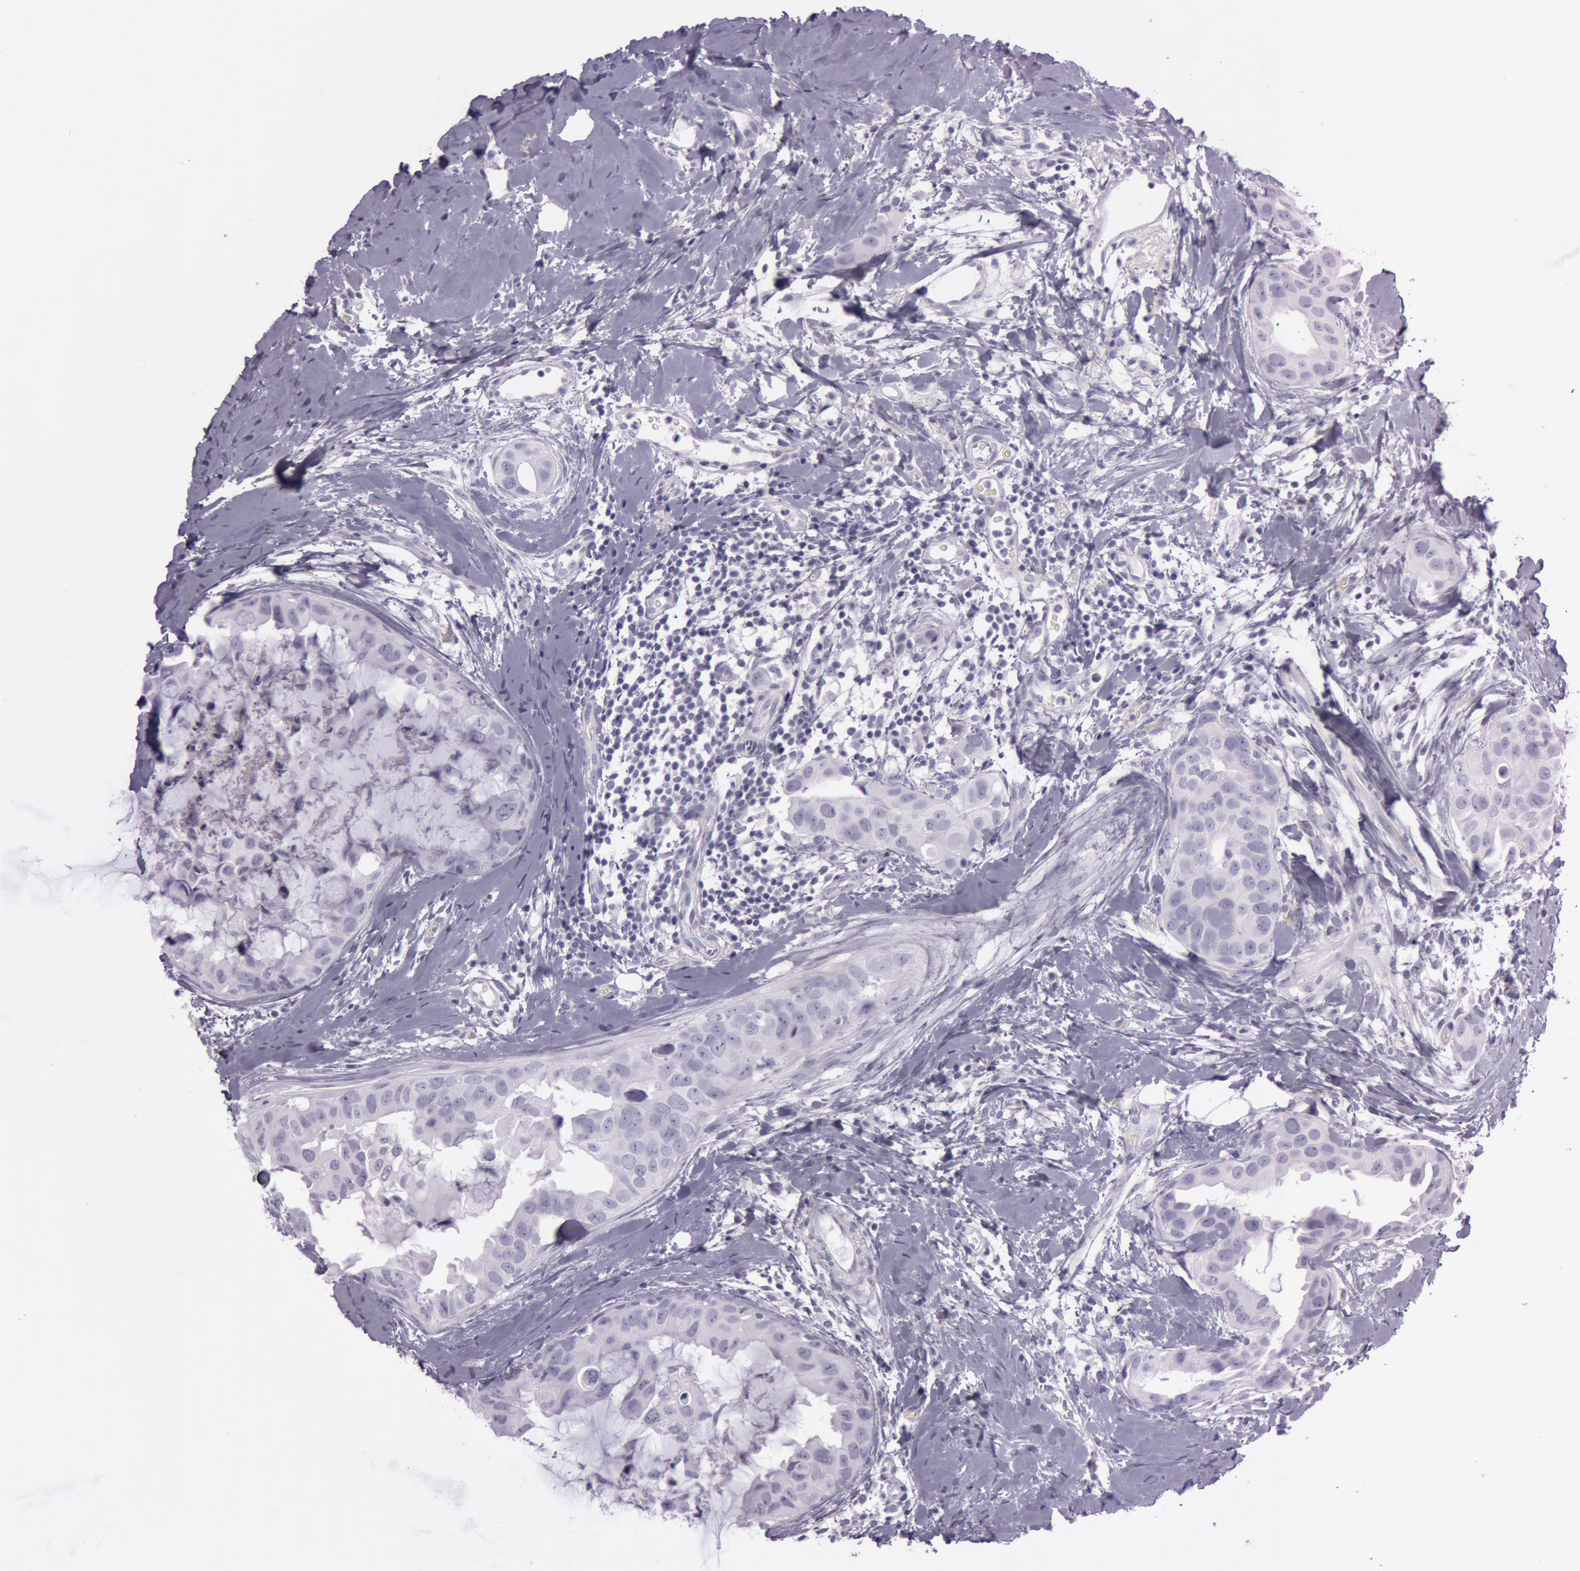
{"staining": {"intensity": "negative", "quantity": "none", "location": "none"}, "tissue": "breast cancer", "cell_type": "Tumor cells", "image_type": "cancer", "snomed": [{"axis": "morphology", "description": "Duct carcinoma"}, {"axis": "topography", "description": "Breast"}], "caption": "Breast cancer stained for a protein using IHC exhibits no expression tumor cells.", "gene": "FOLH1", "patient": {"sex": "female", "age": 40}}